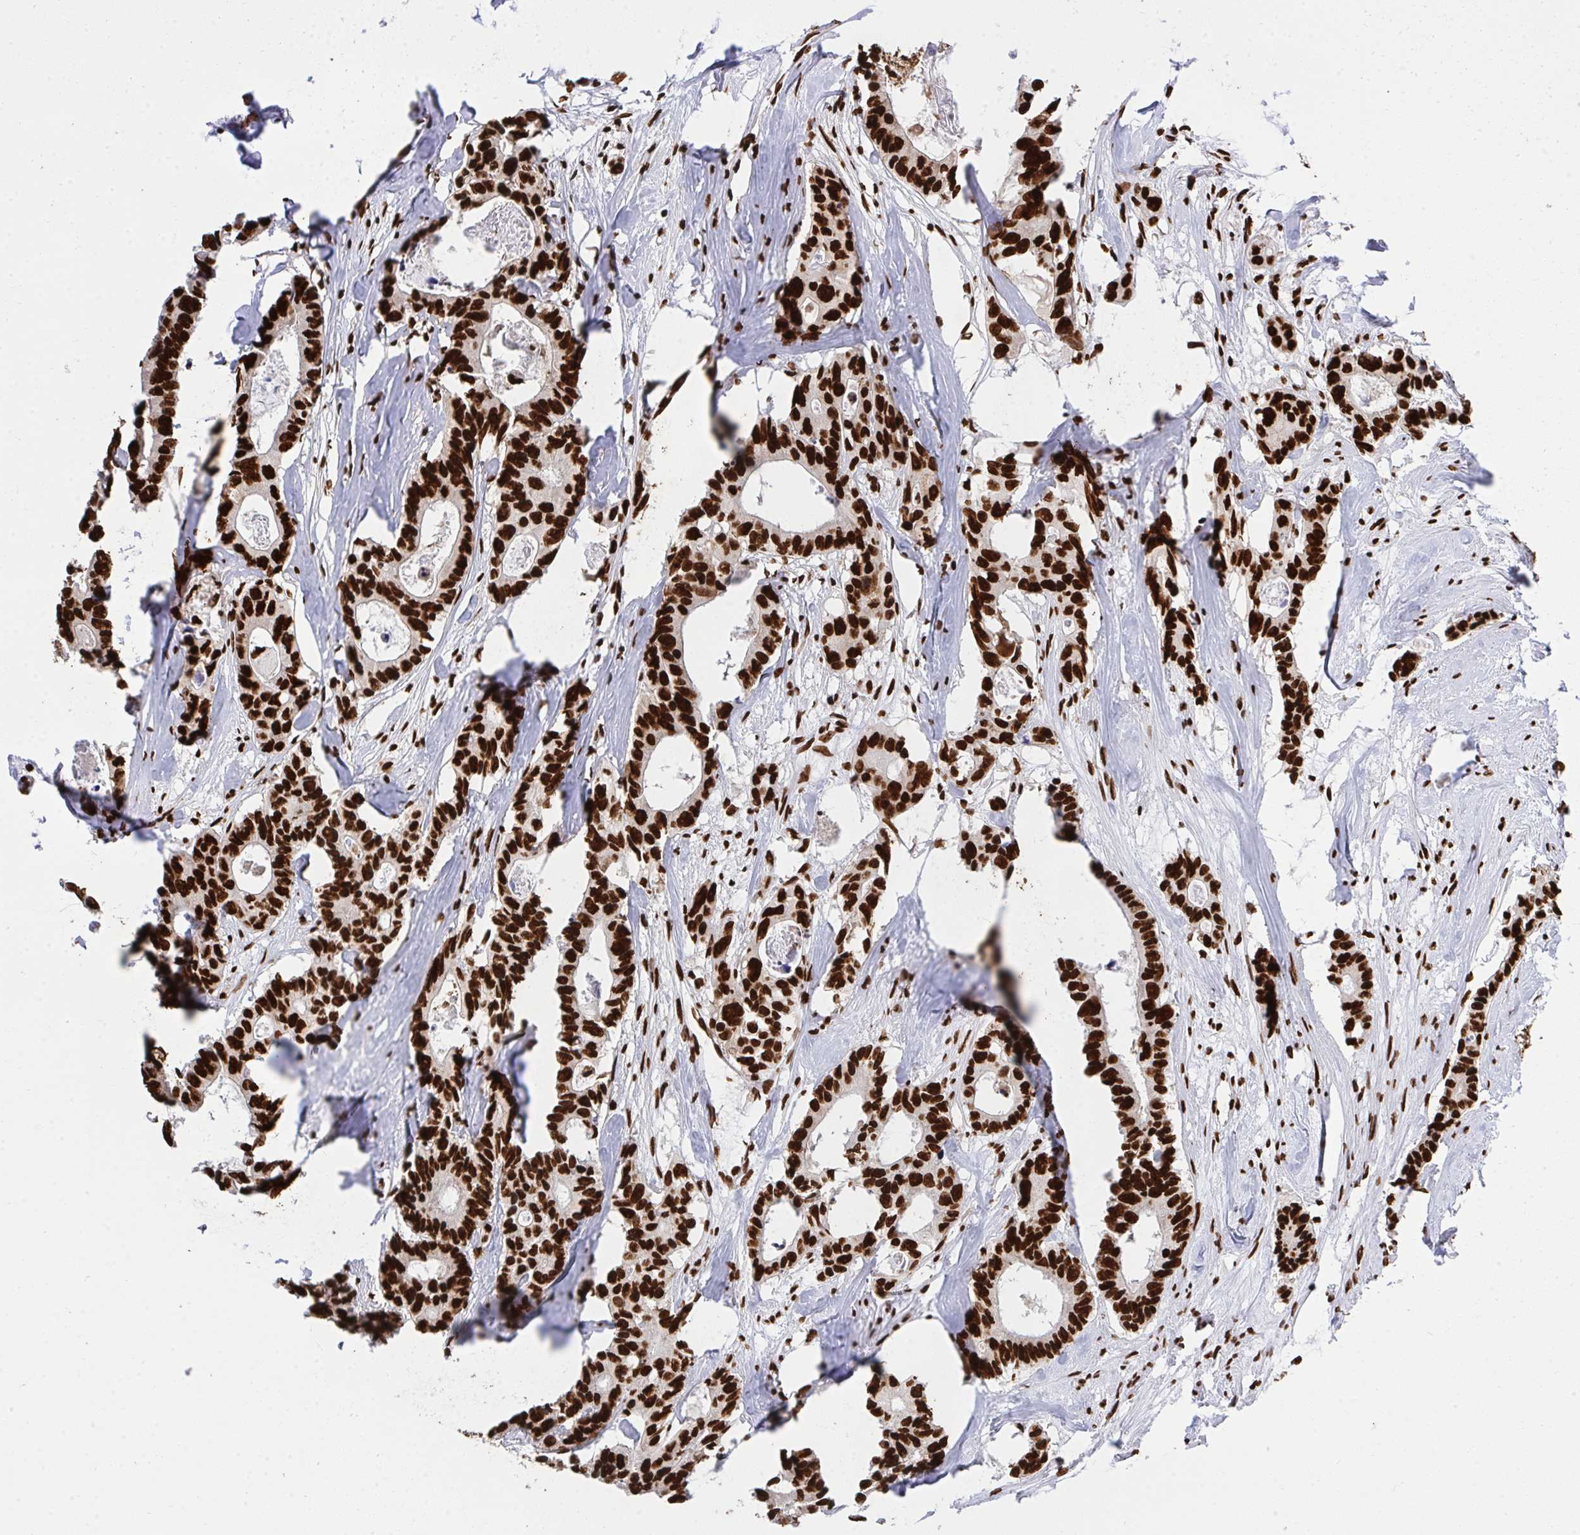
{"staining": {"intensity": "strong", "quantity": ">75%", "location": "nuclear"}, "tissue": "colorectal cancer", "cell_type": "Tumor cells", "image_type": "cancer", "snomed": [{"axis": "morphology", "description": "Adenocarcinoma, NOS"}, {"axis": "topography", "description": "Rectum"}], "caption": "The histopathology image reveals a brown stain indicating the presence of a protein in the nuclear of tumor cells in colorectal adenocarcinoma.", "gene": "HNRNPL", "patient": {"sex": "male", "age": 57}}